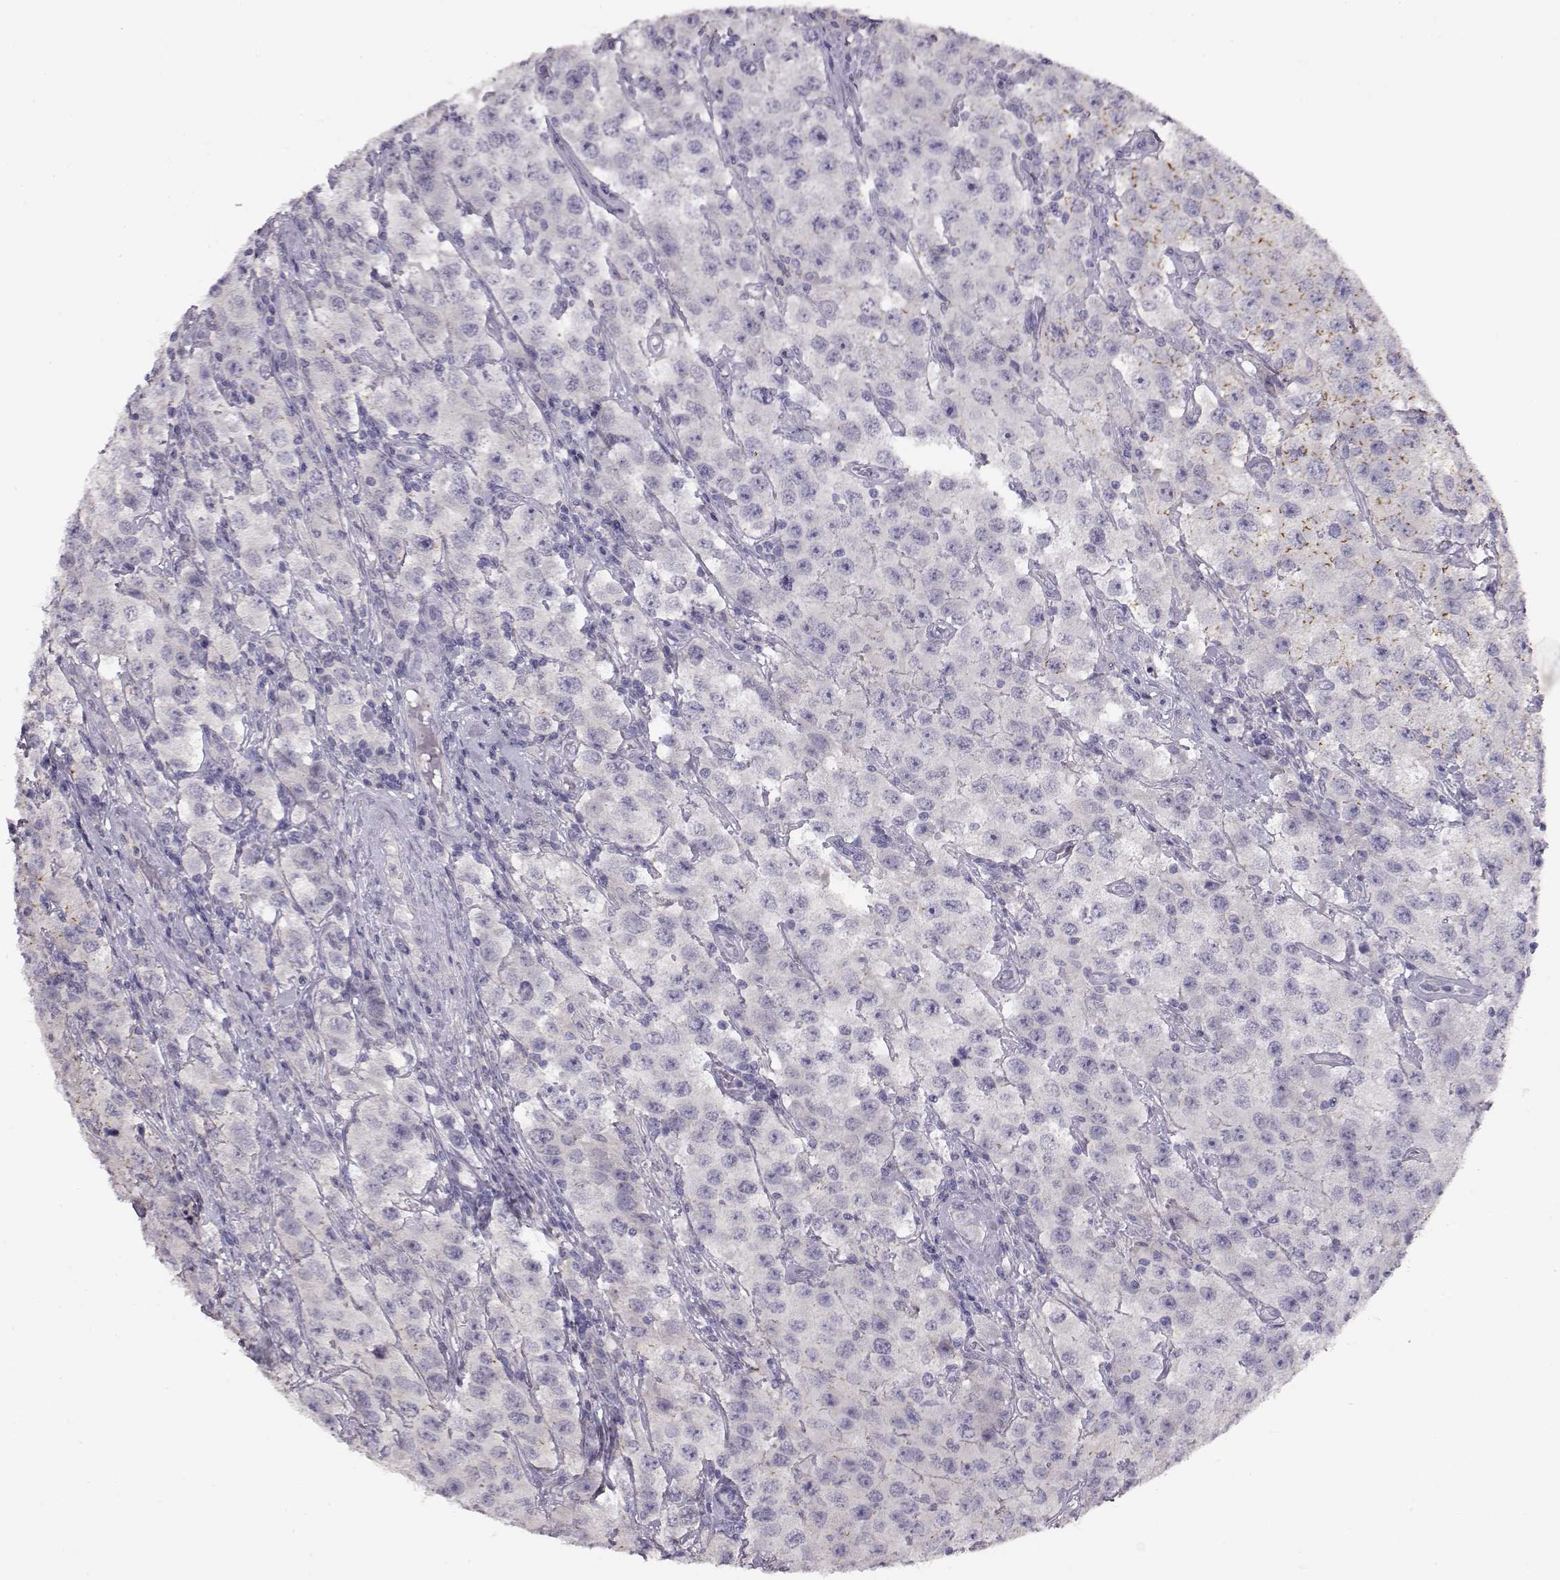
{"staining": {"intensity": "negative", "quantity": "none", "location": "none"}, "tissue": "testis cancer", "cell_type": "Tumor cells", "image_type": "cancer", "snomed": [{"axis": "morphology", "description": "Seminoma, NOS"}, {"axis": "topography", "description": "Testis"}], "caption": "An image of human testis cancer (seminoma) is negative for staining in tumor cells.", "gene": "GRK1", "patient": {"sex": "male", "age": 52}}